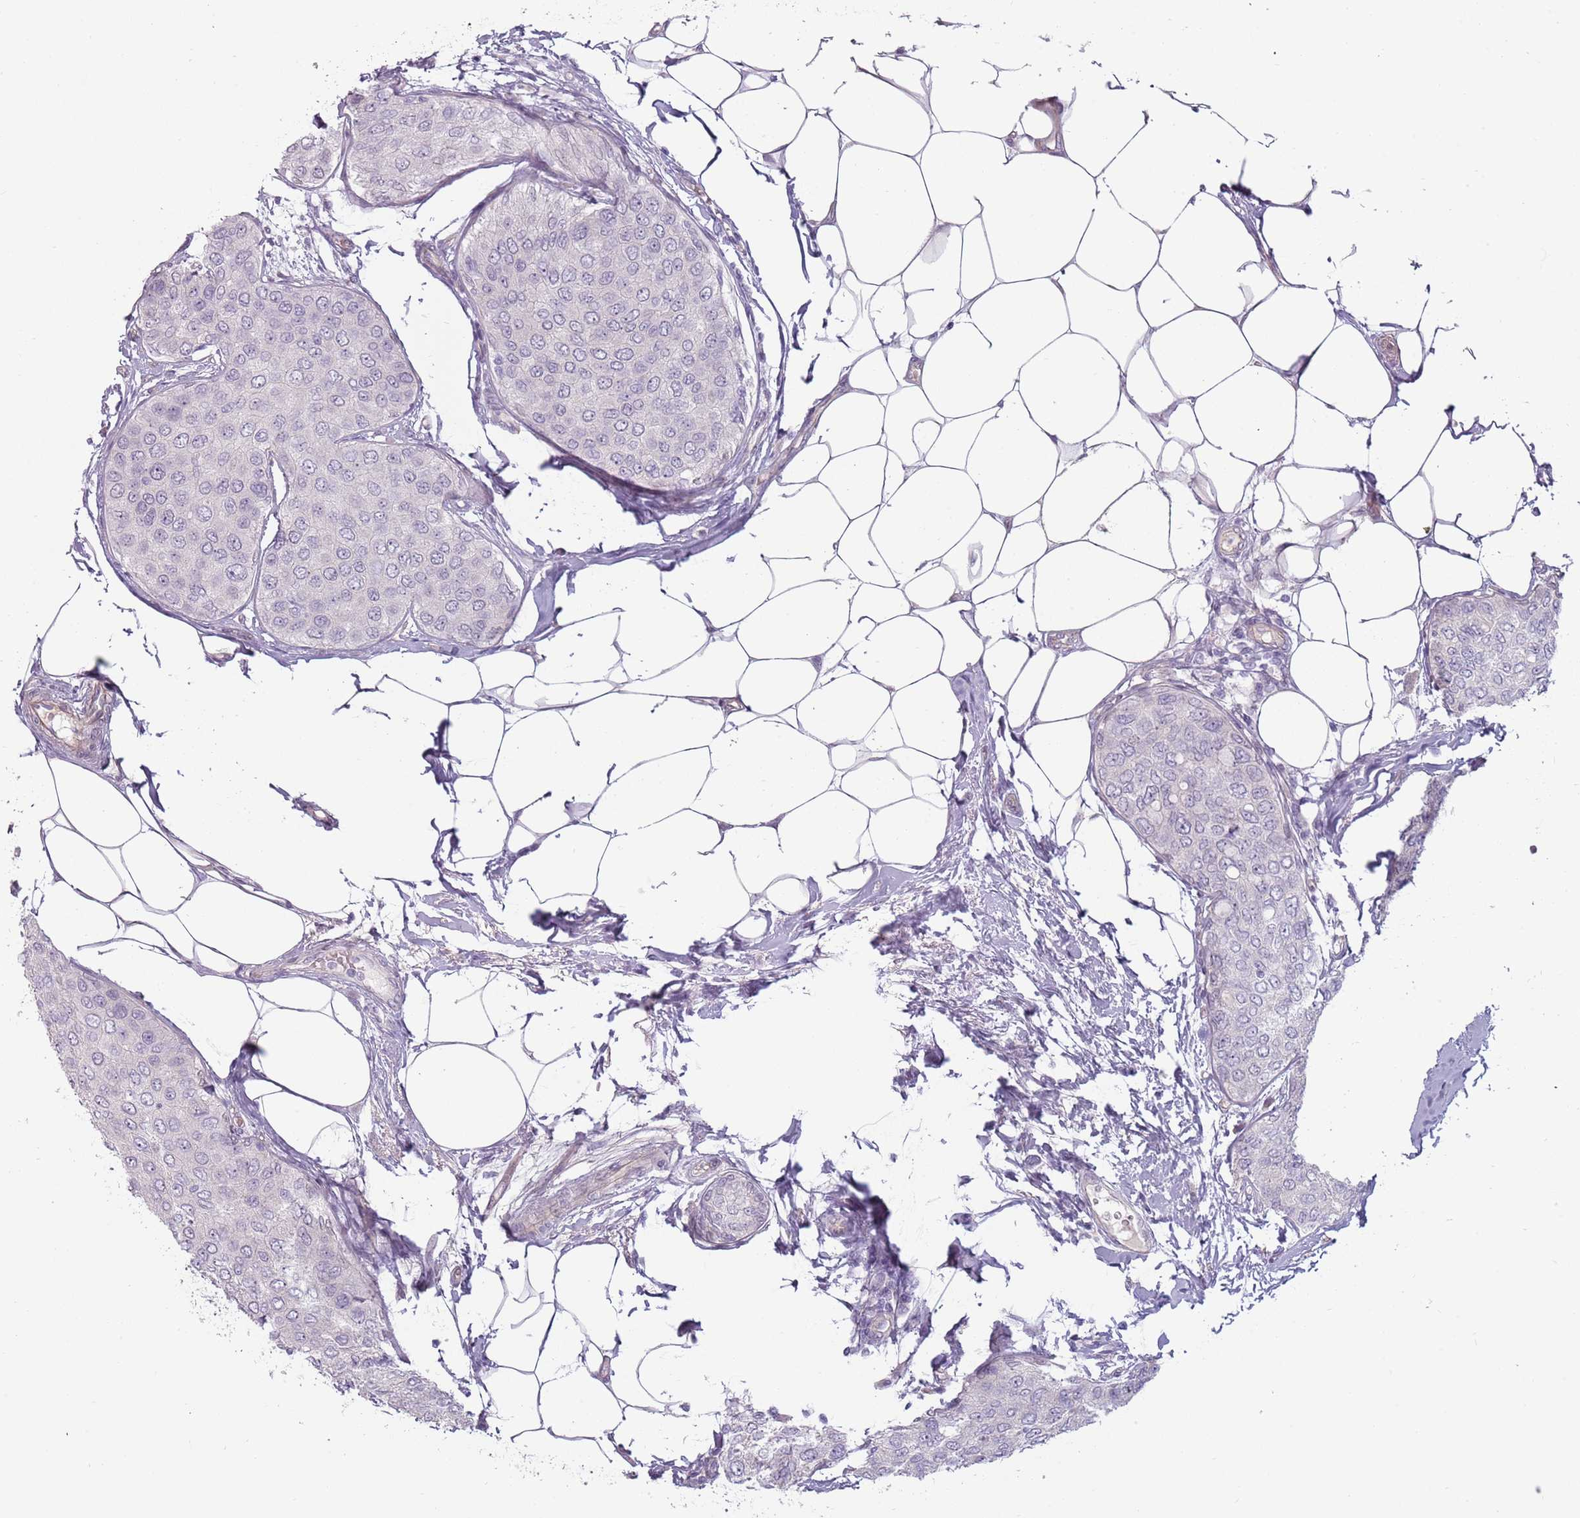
{"staining": {"intensity": "negative", "quantity": "none", "location": "none"}, "tissue": "breast cancer", "cell_type": "Tumor cells", "image_type": "cancer", "snomed": [{"axis": "morphology", "description": "Duct carcinoma"}, {"axis": "topography", "description": "Breast"}], "caption": "IHC micrograph of human breast intraductal carcinoma stained for a protein (brown), which shows no positivity in tumor cells.", "gene": "RFX2", "patient": {"sex": "female", "age": 72}}